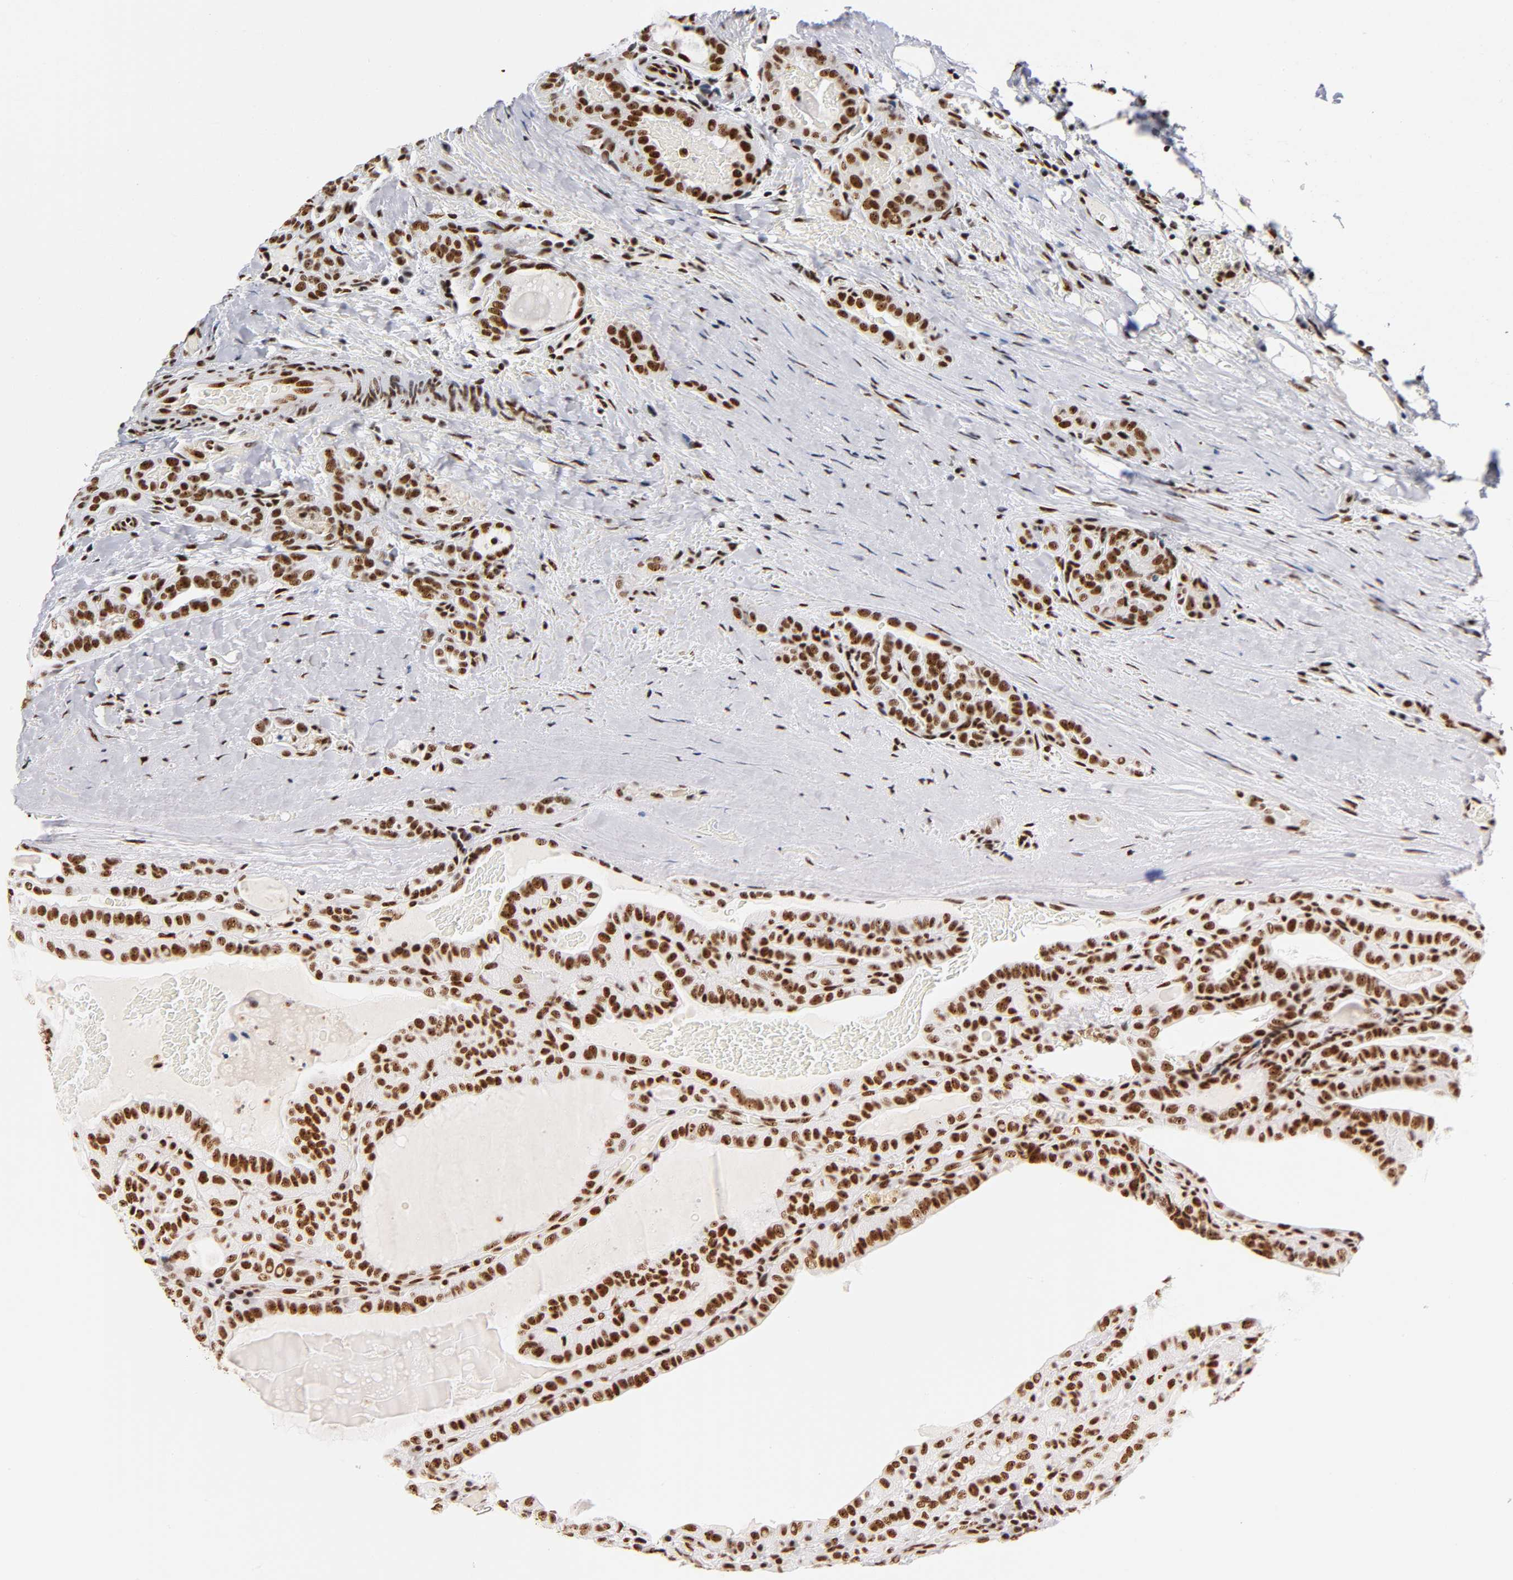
{"staining": {"intensity": "strong", "quantity": ">75%", "location": "nuclear"}, "tissue": "thyroid cancer", "cell_type": "Tumor cells", "image_type": "cancer", "snomed": [{"axis": "morphology", "description": "Papillary adenocarcinoma, NOS"}, {"axis": "topography", "description": "Thyroid gland"}], "caption": "A photomicrograph of papillary adenocarcinoma (thyroid) stained for a protein displays strong nuclear brown staining in tumor cells.", "gene": "UBTF", "patient": {"sex": "male", "age": 77}}